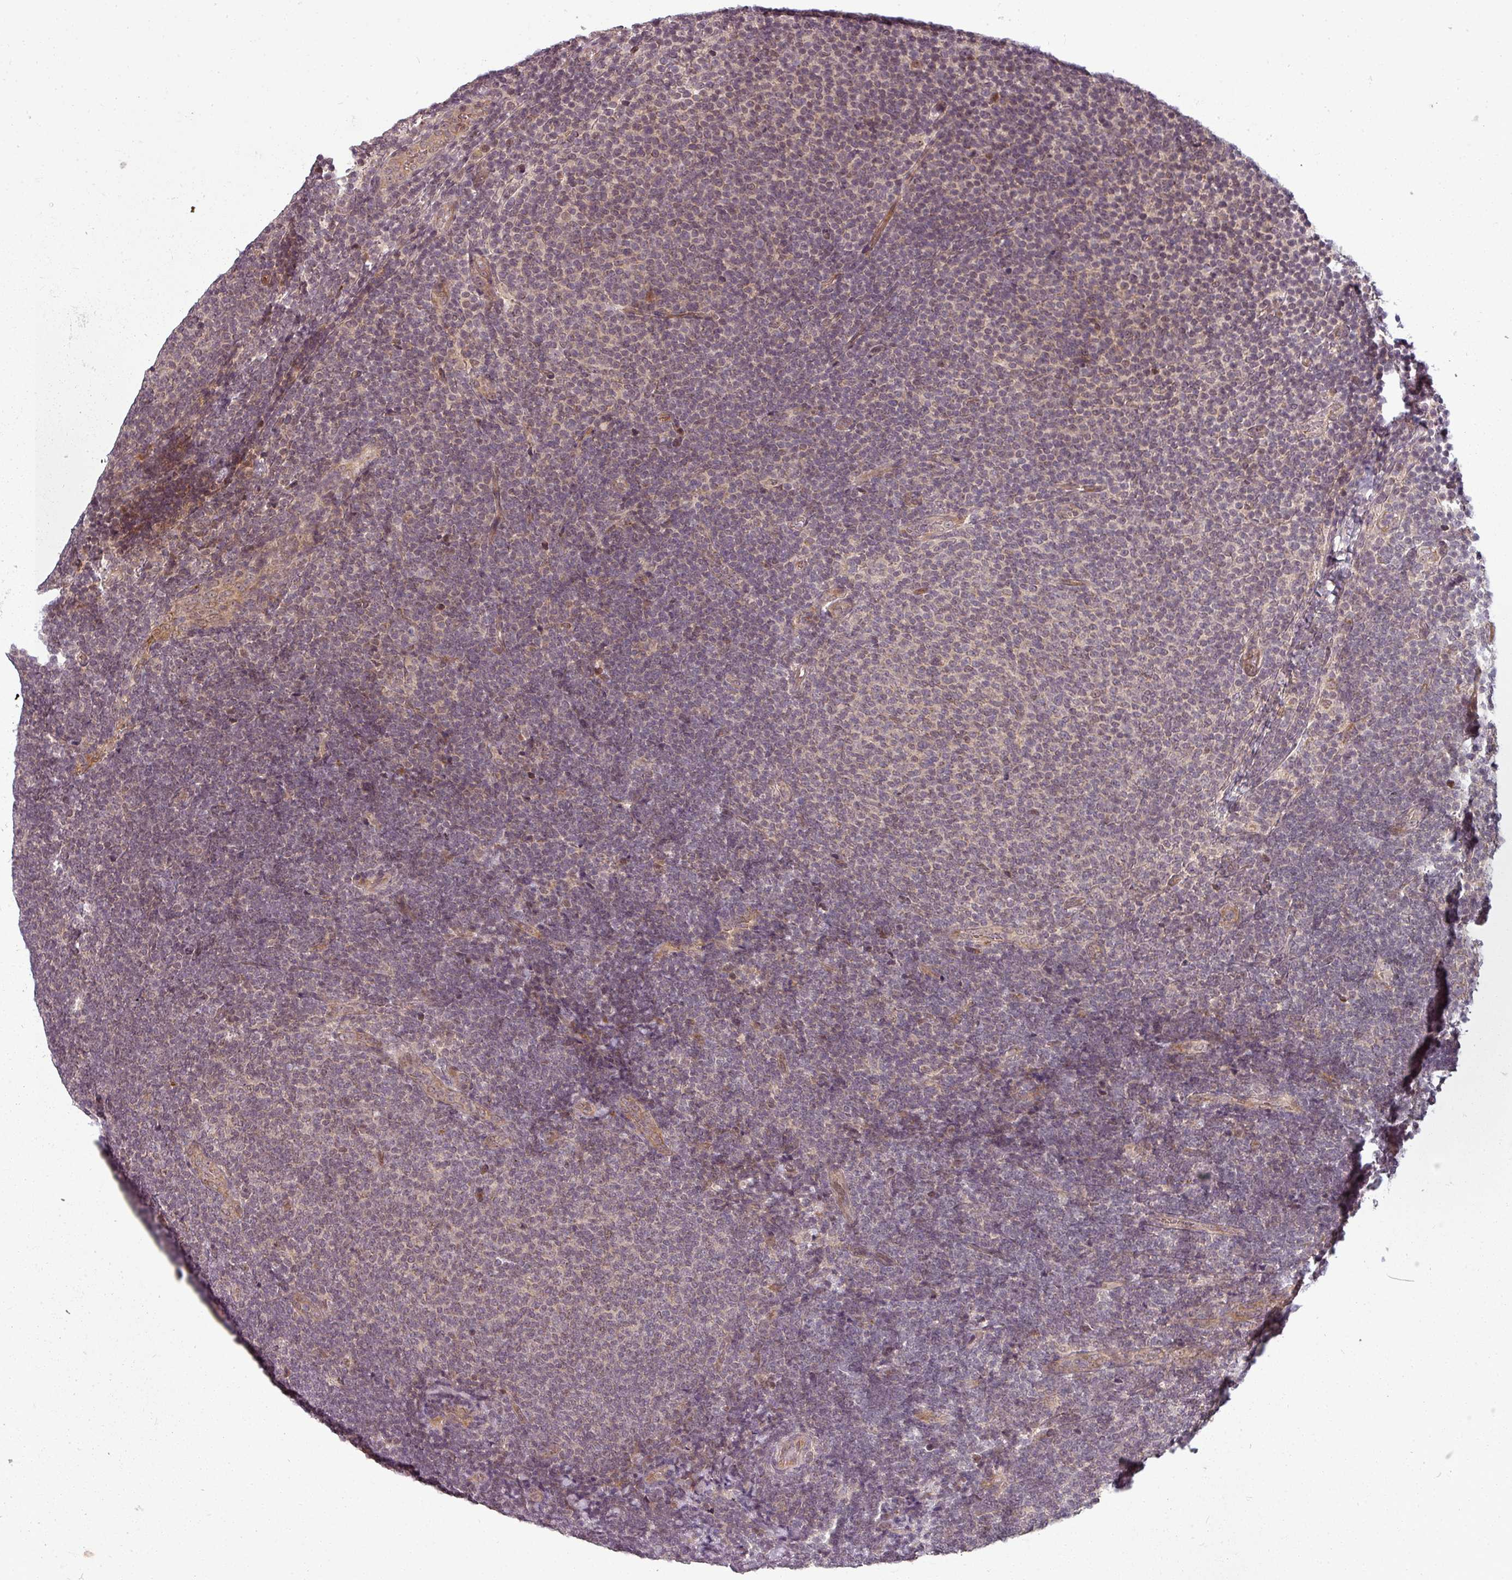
{"staining": {"intensity": "weak", "quantity": "25%-75%", "location": "cytoplasmic/membranous"}, "tissue": "lymphoma", "cell_type": "Tumor cells", "image_type": "cancer", "snomed": [{"axis": "morphology", "description": "Malignant lymphoma, non-Hodgkin's type, Low grade"}, {"axis": "topography", "description": "Lymph node"}], "caption": "Lymphoma was stained to show a protein in brown. There is low levels of weak cytoplasmic/membranous expression in about 25%-75% of tumor cells. (DAB (3,3'-diaminobenzidine) IHC, brown staining for protein, blue staining for nuclei).", "gene": "CLIC1", "patient": {"sex": "male", "age": 66}}